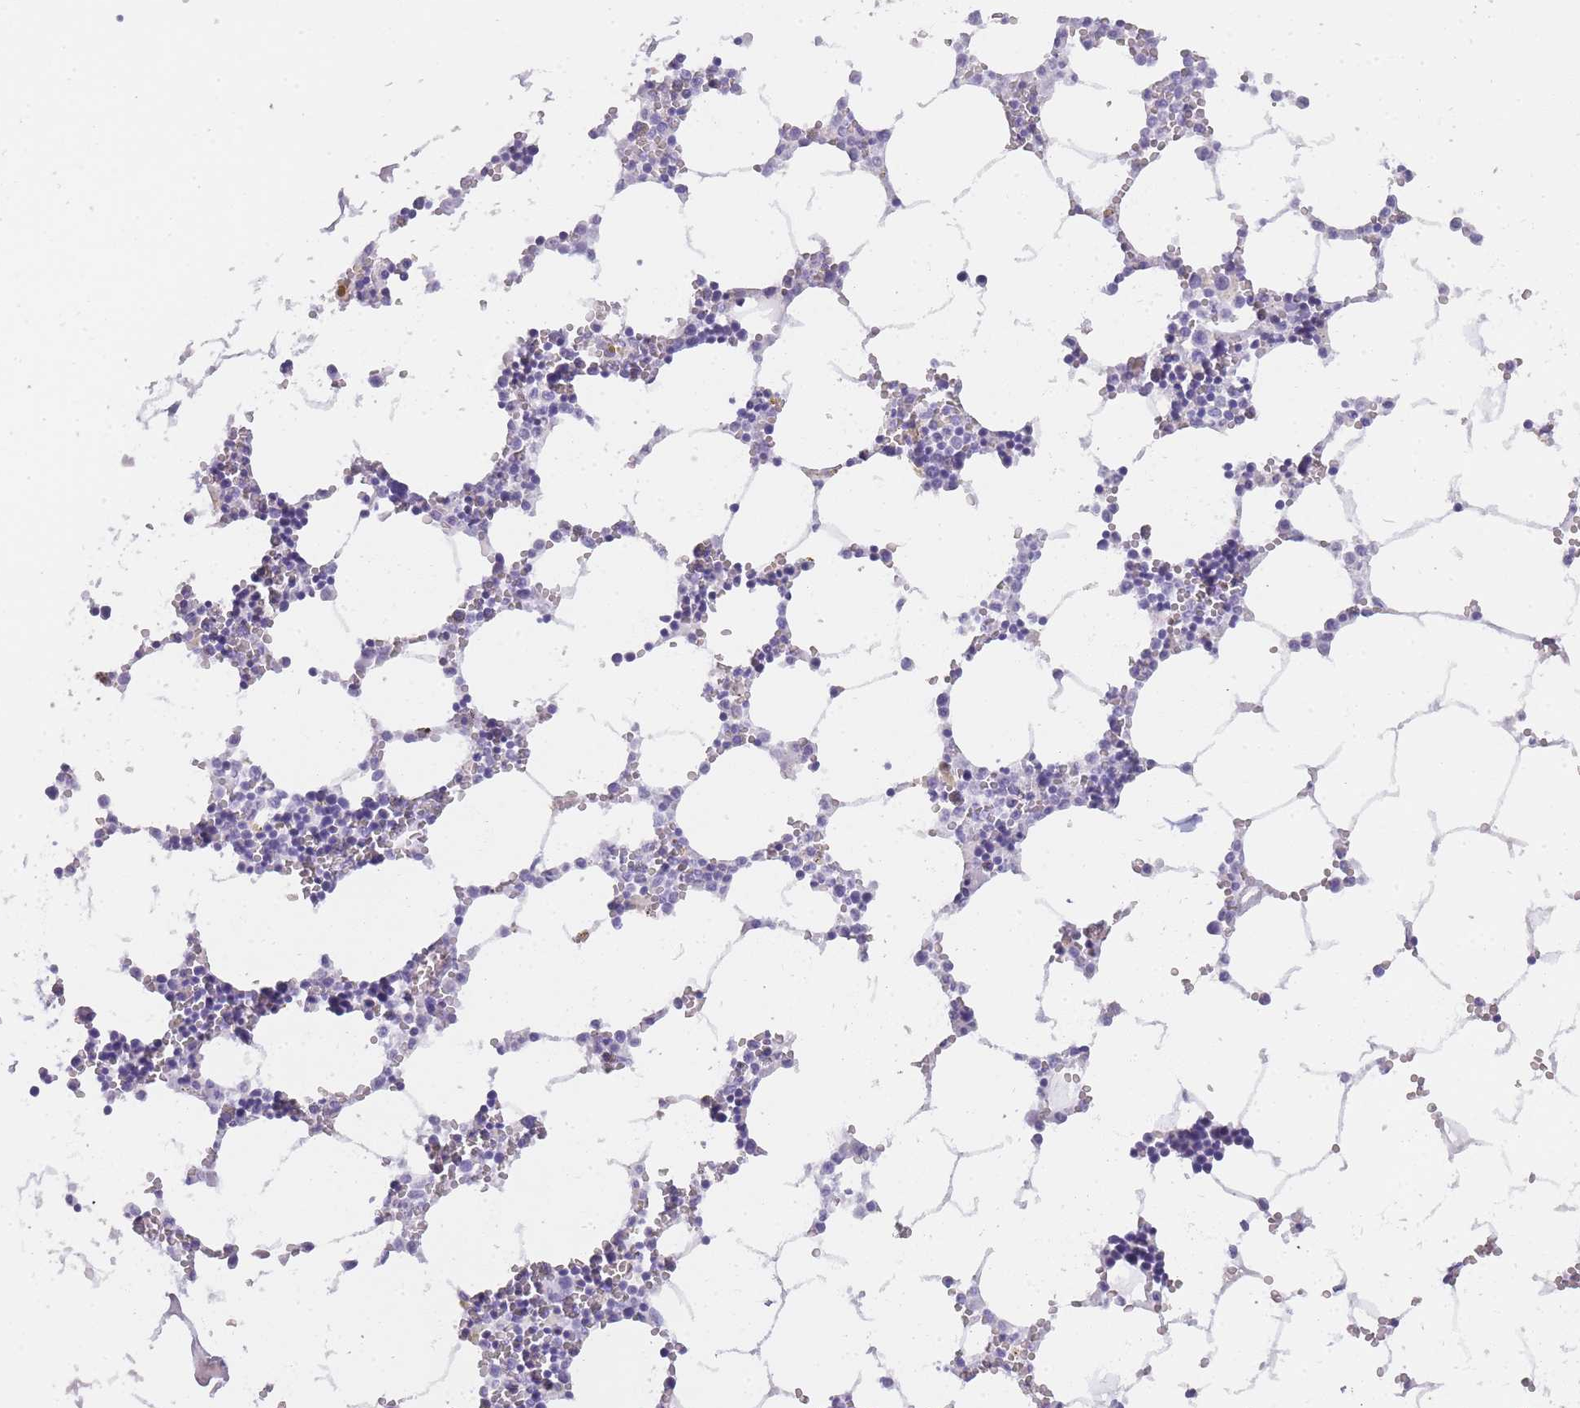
{"staining": {"intensity": "negative", "quantity": "none", "location": "none"}, "tissue": "bone marrow", "cell_type": "Hematopoietic cells", "image_type": "normal", "snomed": [{"axis": "morphology", "description": "Normal tissue, NOS"}, {"axis": "topography", "description": "Bone marrow"}], "caption": "Hematopoietic cells show no significant expression in unremarkable bone marrow.", "gene": "TCP11X1", "patient": {"sex": "male", "age": 54}}